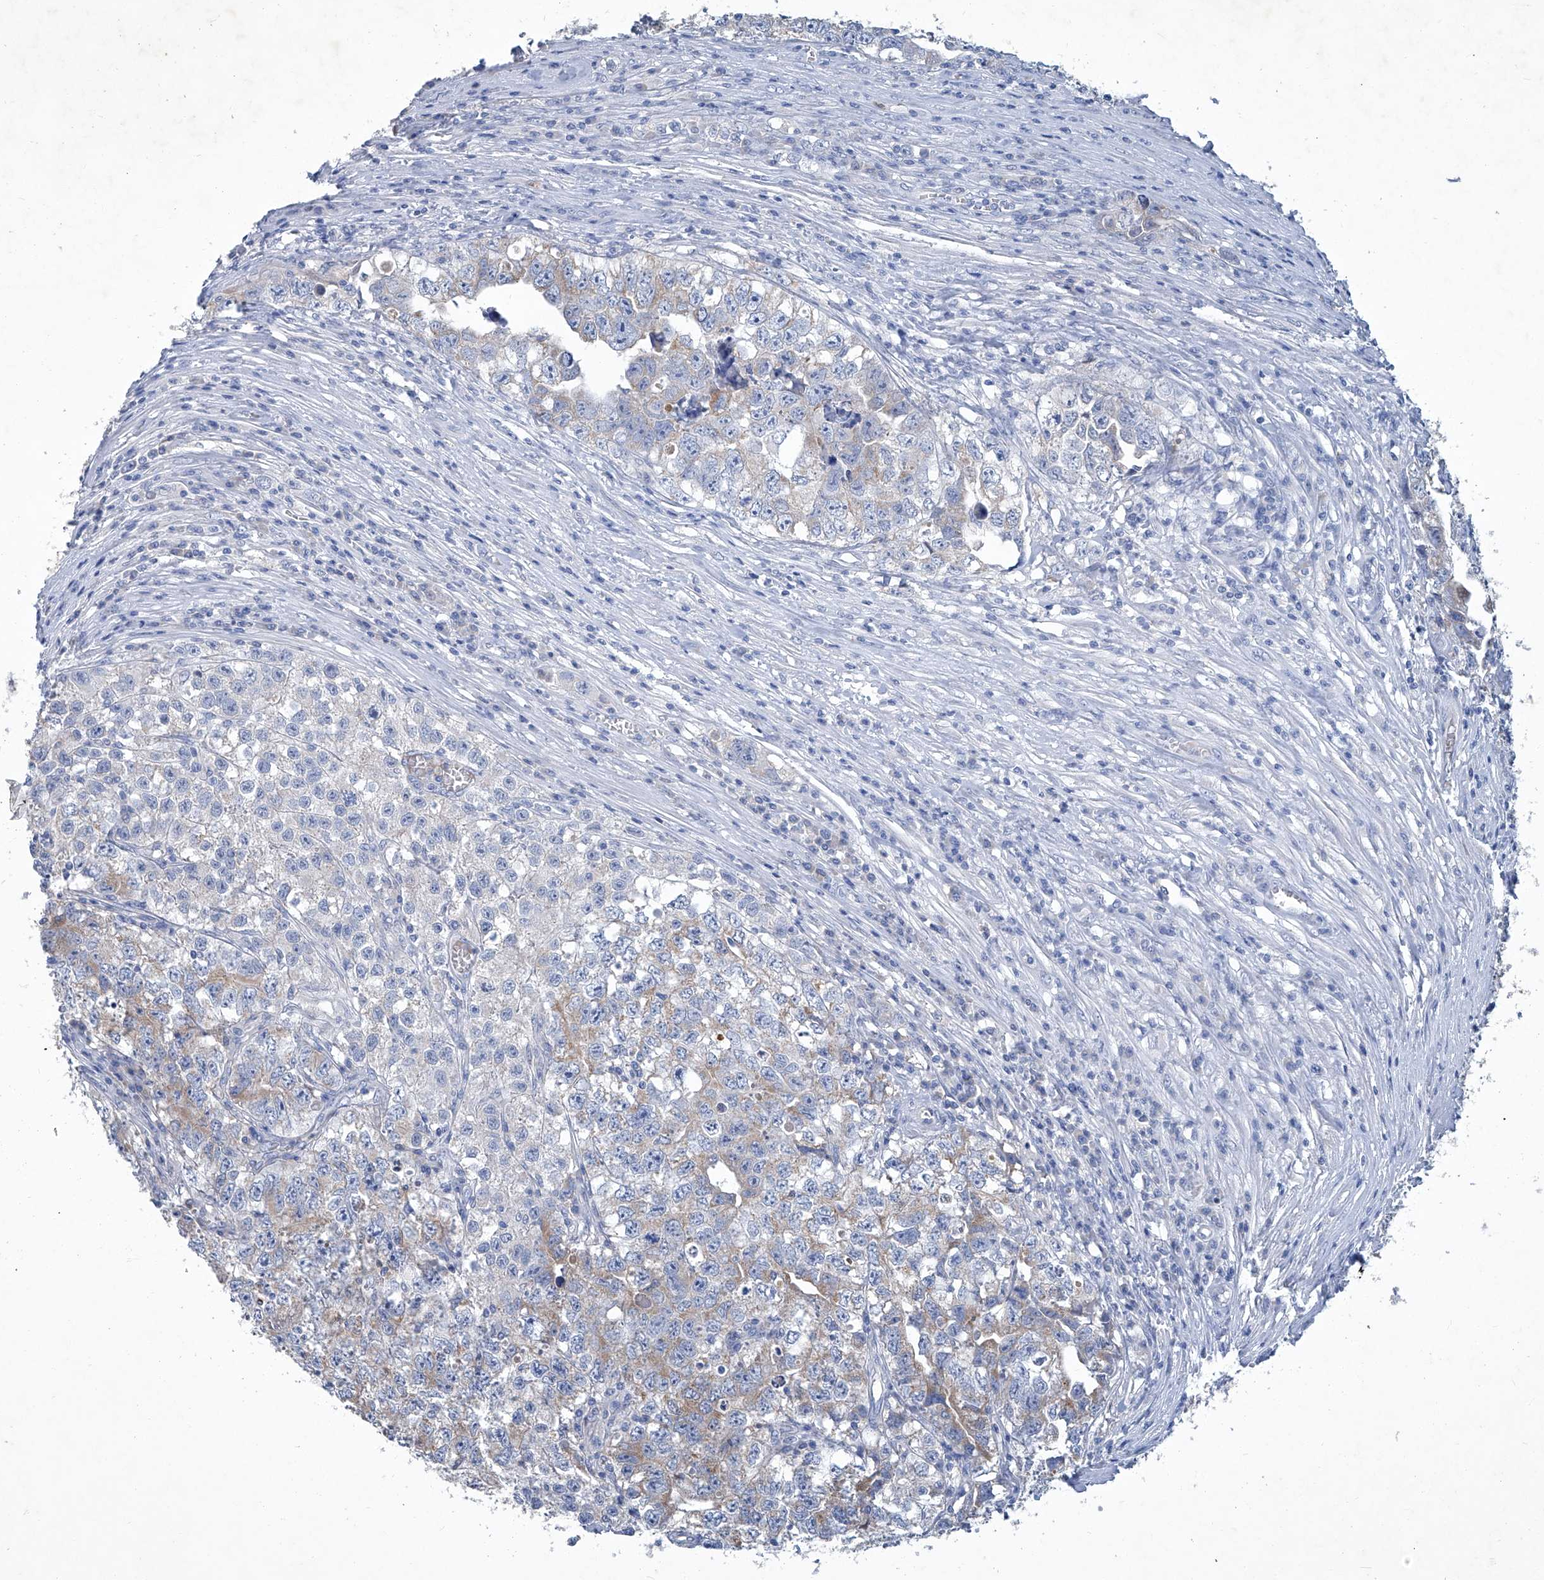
{"staining": {"intensity": "weak", "quantity": "25%-75%", "location": "cytoplasmic/membranous"}, "tissue": "testis cancer", "cell_type": "Tumor cells", "image_type": "cancer", "snomed": [{"axis": "morphology", "description": "Seminoma, NOS"}, {"axis": "morphology", "description": "Carcinoma, Embryonal, NOS"}, {"axis": "topography", "description": "Testis"}], "caption": "Testis cancer stained for a protein (brown) reveals weak cytoplasmic/membranous positive staining in about 25%-75% of tumor cells.", "gene": "MTARC1", "patient": {"sex": "male", "age": 43}}